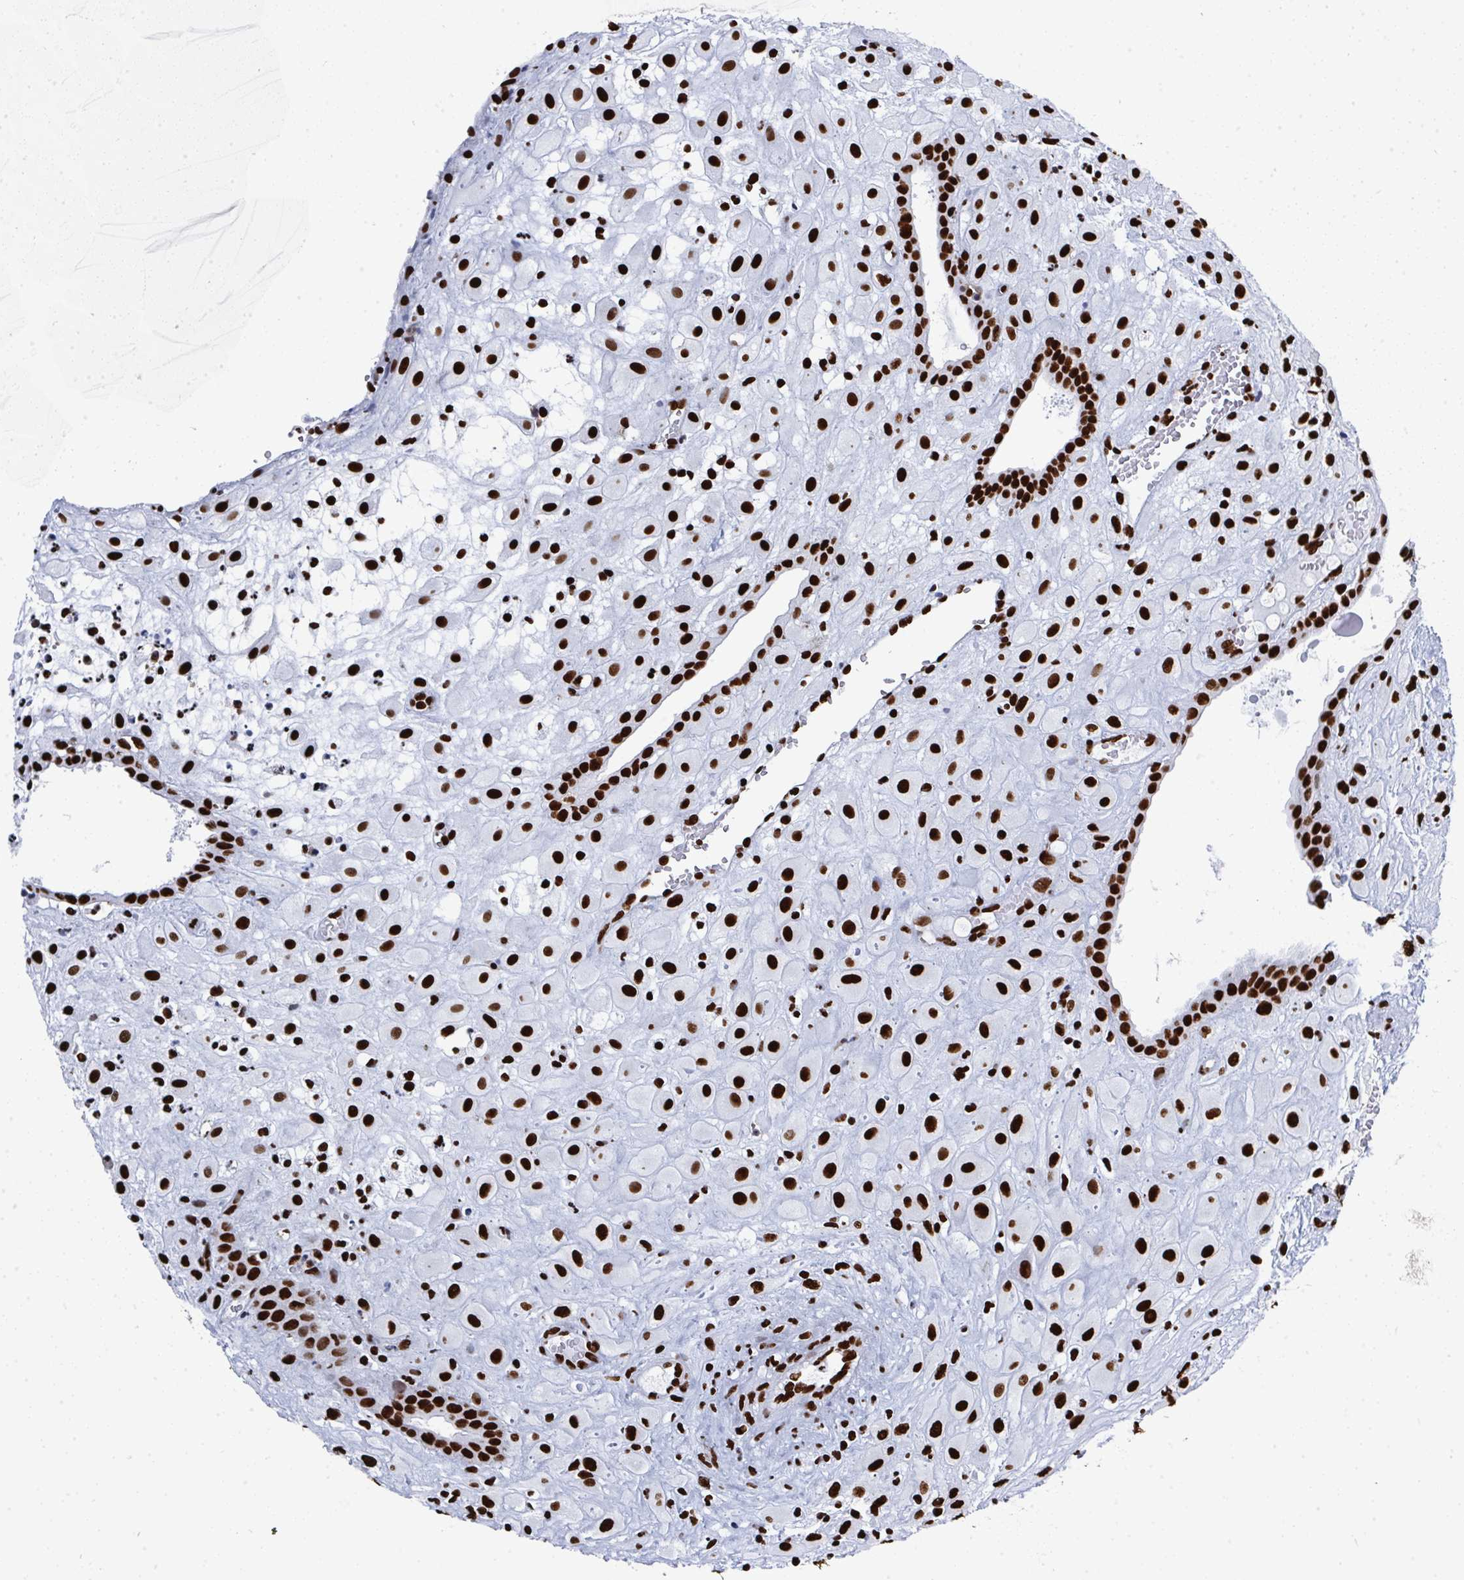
{"staining": {"intensity": "strong", "quantity": ">75%", "location": "nuclear"}, "tissue": "placenta", "cell_type": "Decidual cells", "image_type": "normal", "snomed": [{"axis": "morphology", "description": "Normal tissue, NOS"}, {"axis": "topography", "description": "Placenta"}], "caption": "Placenta was stained to show a protein in brown. There is high levels of strong nuclear staining in about >75% of decidual cells. Immunohistochemistry (ihc) stains the protein of interest in brown and the nuclei are stained blue.", "gene": "GAR1", "patient": {"sex": "female", "age": 24}}